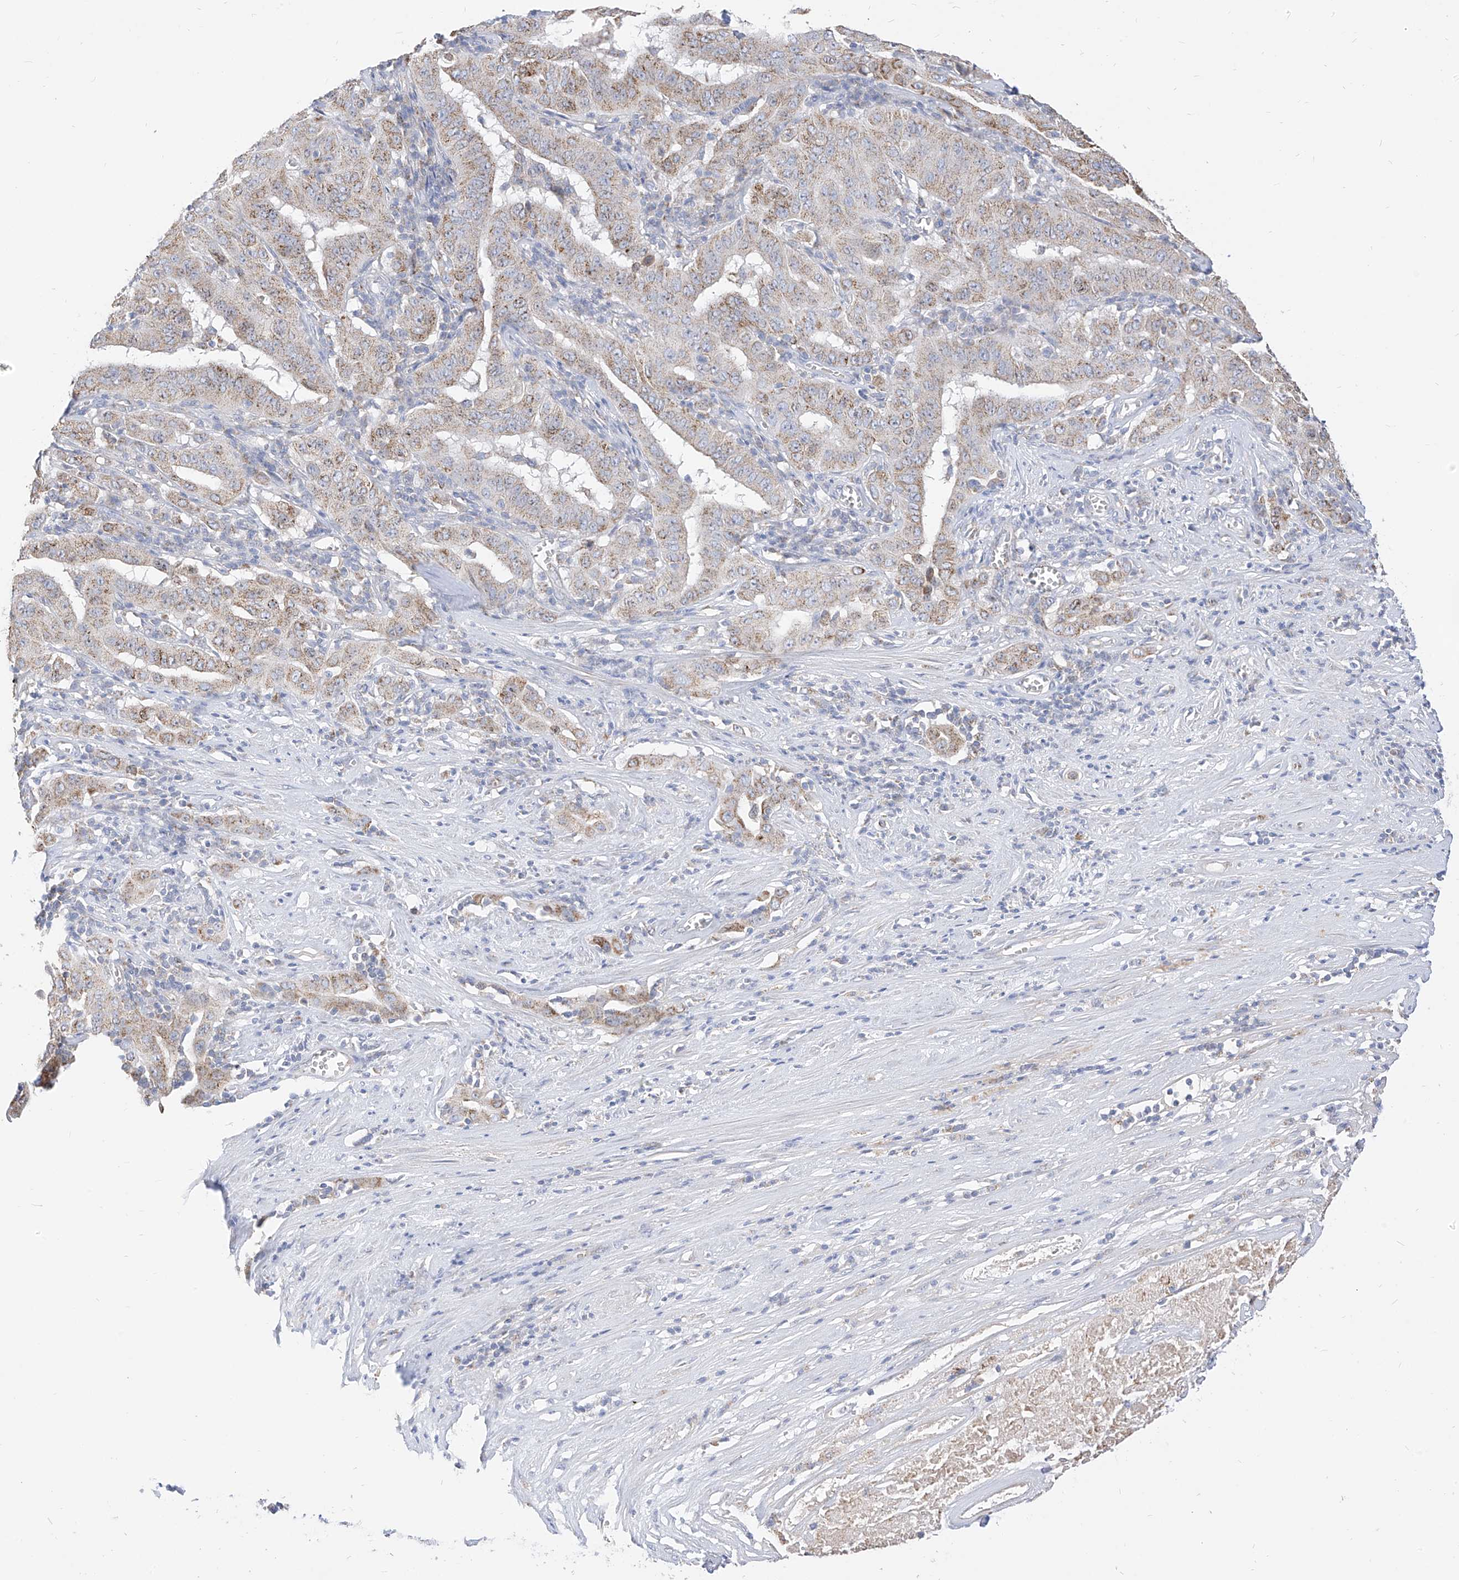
{"staining": {"intensity": "weak", "quantity": ">75%", "location": "cytoplasmic/membranous"}, "tissue": "pancreatic cancer", "cell_type": "Tumor cells", "image_type": "cancer", "snomed": [{"axis": "morphology", "description": "Adenocarcinoma, NOS"}, {"axis": "topography", "description": "Pancreas"}], "caption": "There is low levels of weak cytoplasmic/membranous staining in tumor cells of pancreatic cancer (adenocarcinoma), as demonstrated by immunohistochemical staining (brown color).", "gene": "RASA2", "patient": {"sex": "male", "age": 63}}